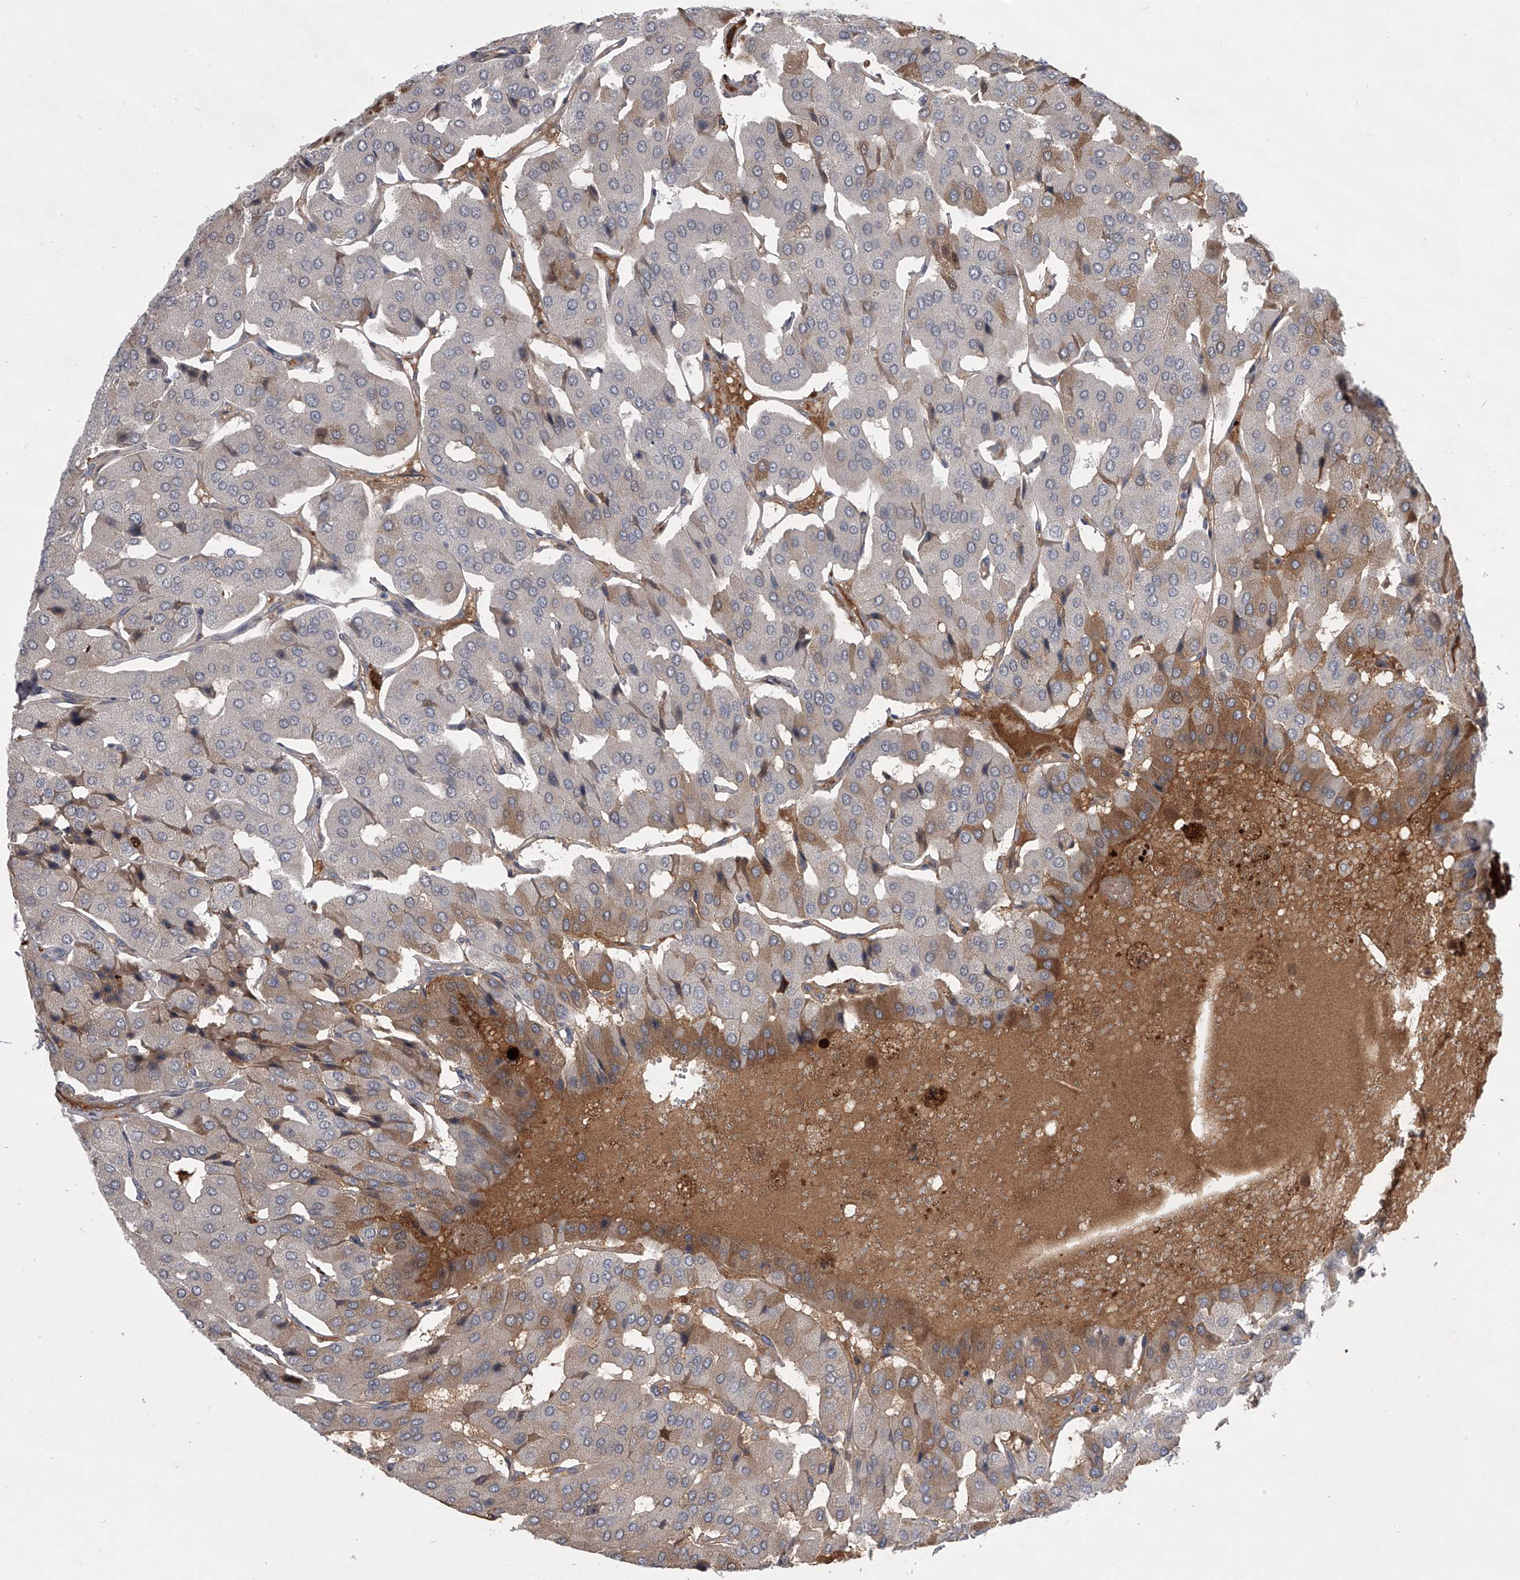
{"staining": {"intensity": "moderate", "quantity": "<25%", "location": "cytoplasmic/membranous"}, "tissue": "parathyroid gland", "cell_type": "Glandular cells", "image_type": "normal", "snomed": [{"axis": "morphology", "description": "Normal tissue, NOS"}, {"axis": "morphology", "description": "Adenoma, NOS"}, {"axis": "topography", "description": "Parathyroid gland"}], "caption": "IHC of normal human parathyroid gland reveals low levels of moderate cytoplasmic/membranous expression in approximately <25% of glandular cells.", "gene": "HEATR6", "patient": {"sex": "female", "age": 86}}